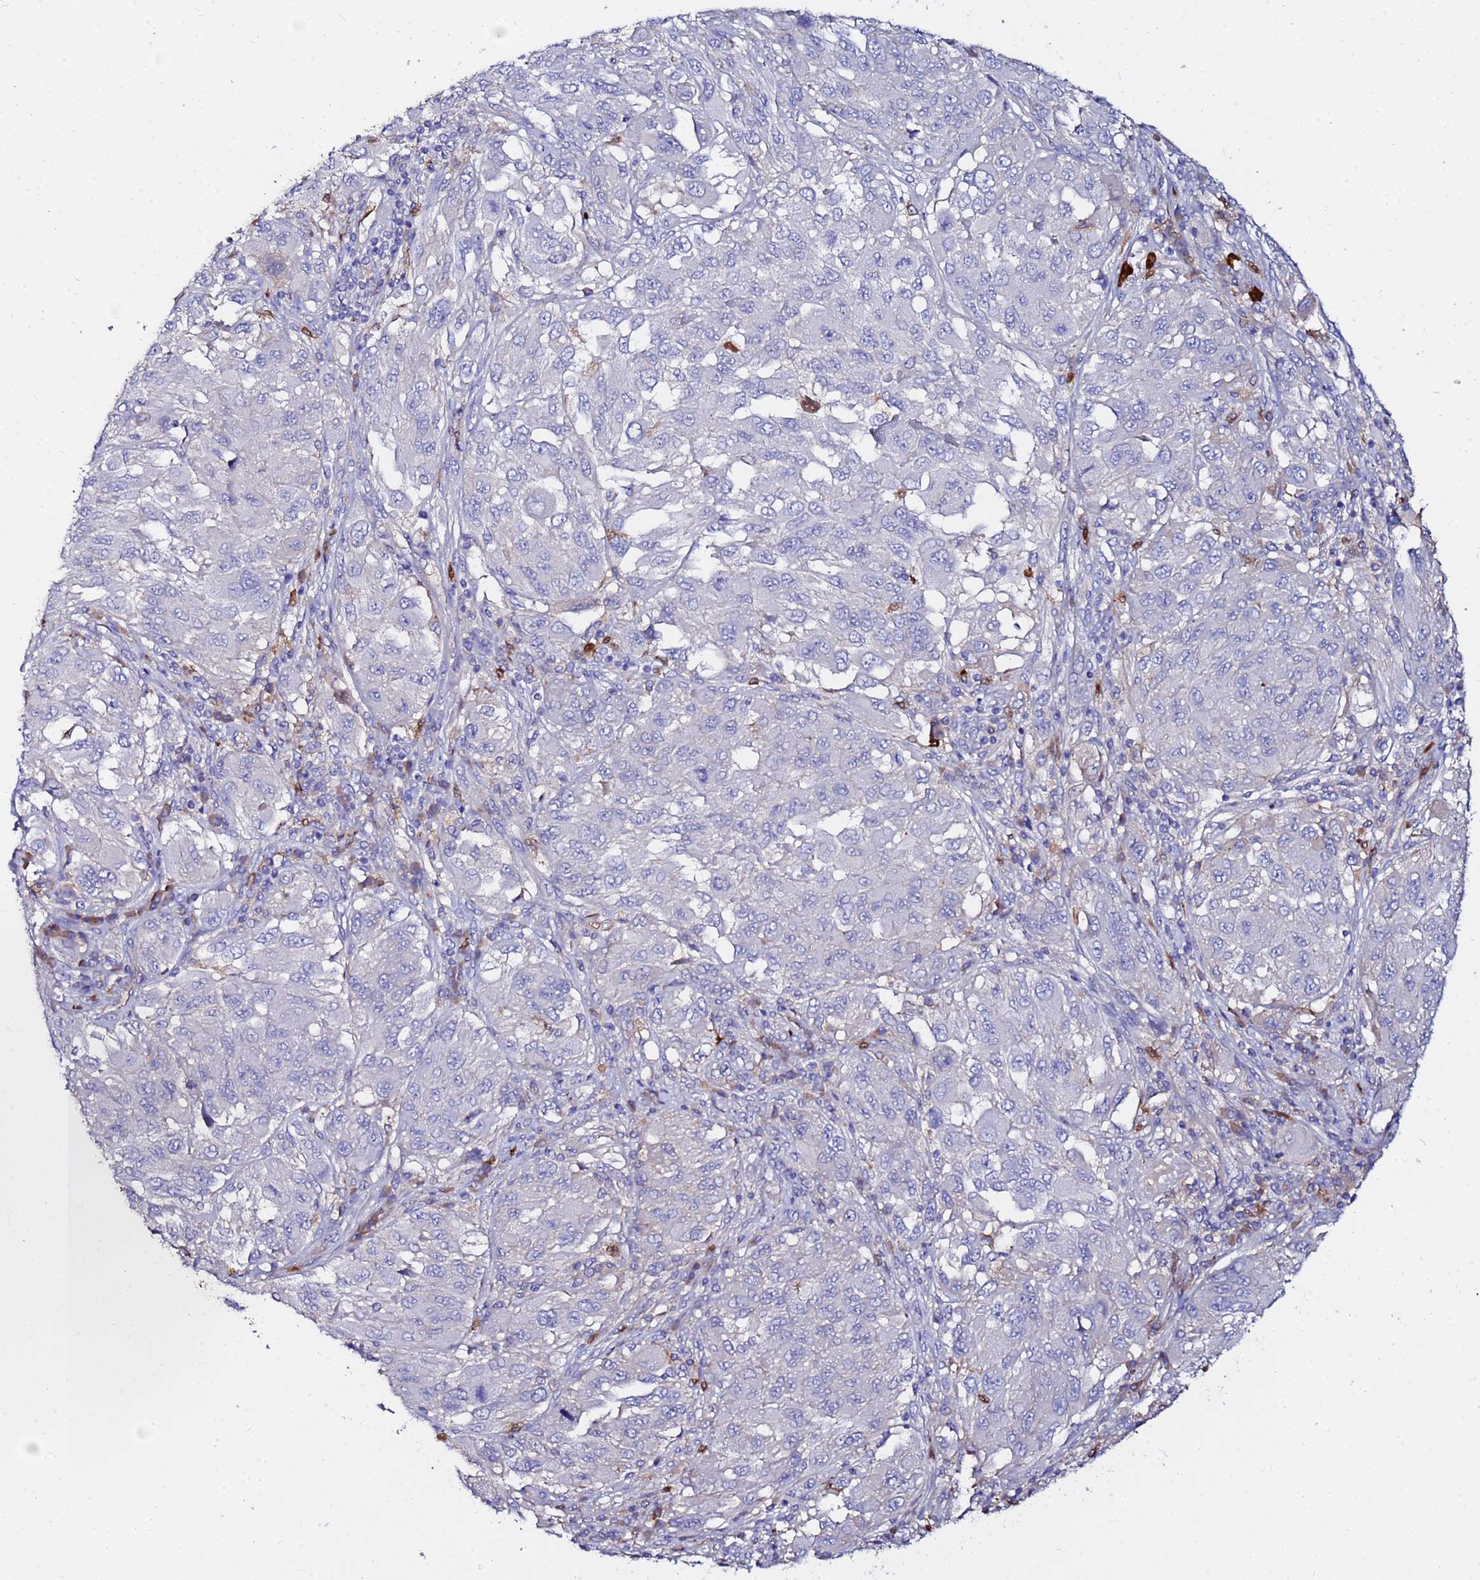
{"staining": {"intensity": "negative", "quantity": "none", "location": "none"}, "tissue": "melanoma", "cell_type": "Tumor cells", "image_type": "cancer", "snomed": [{"axis": "morphology", "description": "Malignant melanoma, NOS"}, {"axis": "topography", "description": "Skin"}], "caption": "Immunohistochemistry (IHC) photomicrograph of neoplastic tissue: human malignant melanoma stained with DAB (3,3'-diaminobenzidine) reveals no significant protein staining in tumor cells.", "gene": "TUBAL3", "patient": {"sex": "female", "age": 91}}